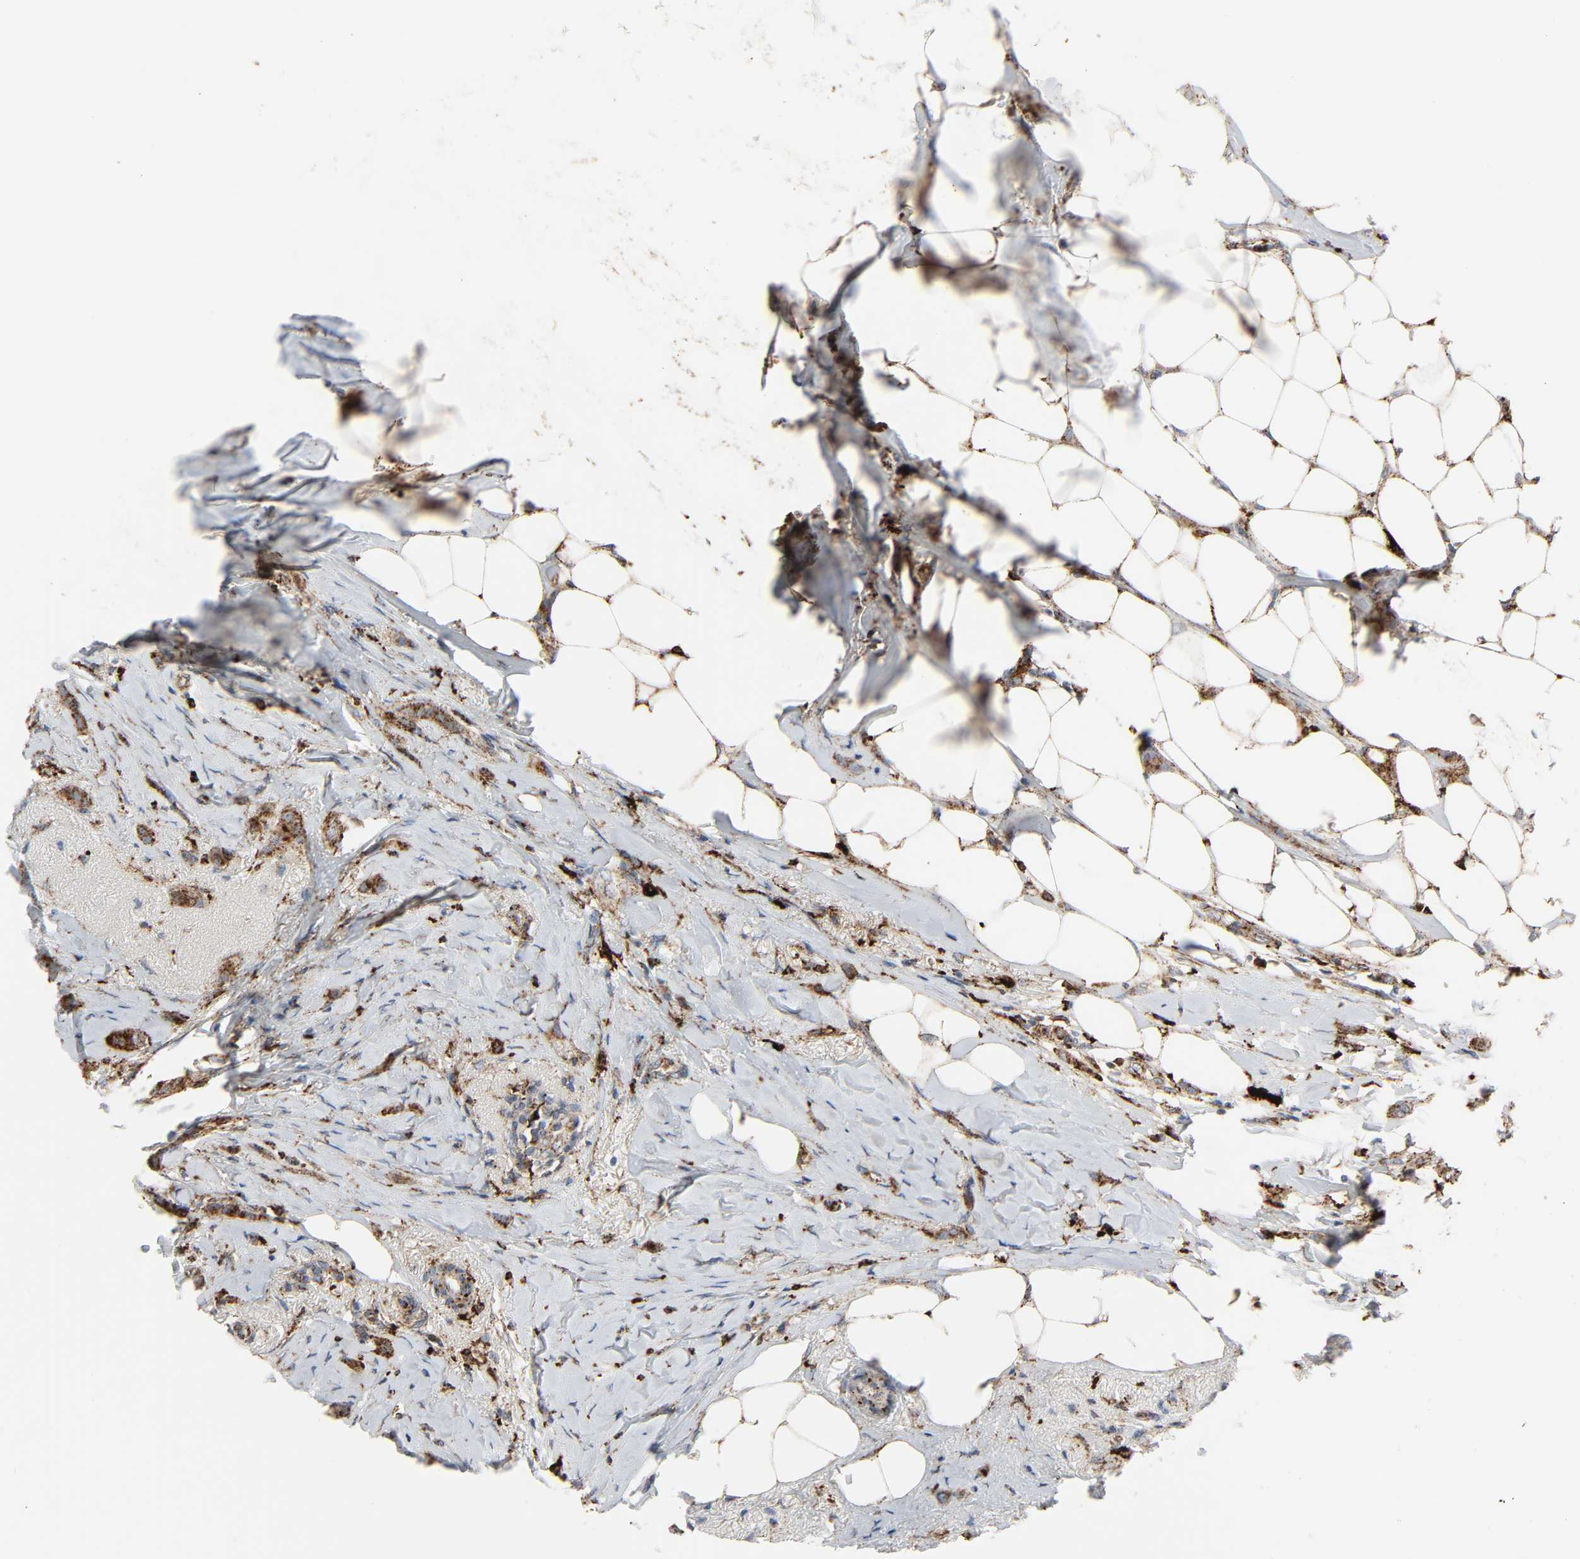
{"staining": {"intensity": "strong", "quantity": ">75%", "location": "cytoplasmic/membranous"}, "tissue": "breast cancer", "cell_type": "Tumor cells", "image_type": "cancer", "snomed": [{"axis": "morphology", "description": "Lobular carcinoma"}, {"axis": "topography", "description": "Breast"}], "caption": "Human breast cancer stained with a protein marker demonstrates strong staining in tumor cells.", "gene": "PSAP", "patient": {"sex": "female", "age": 55}}